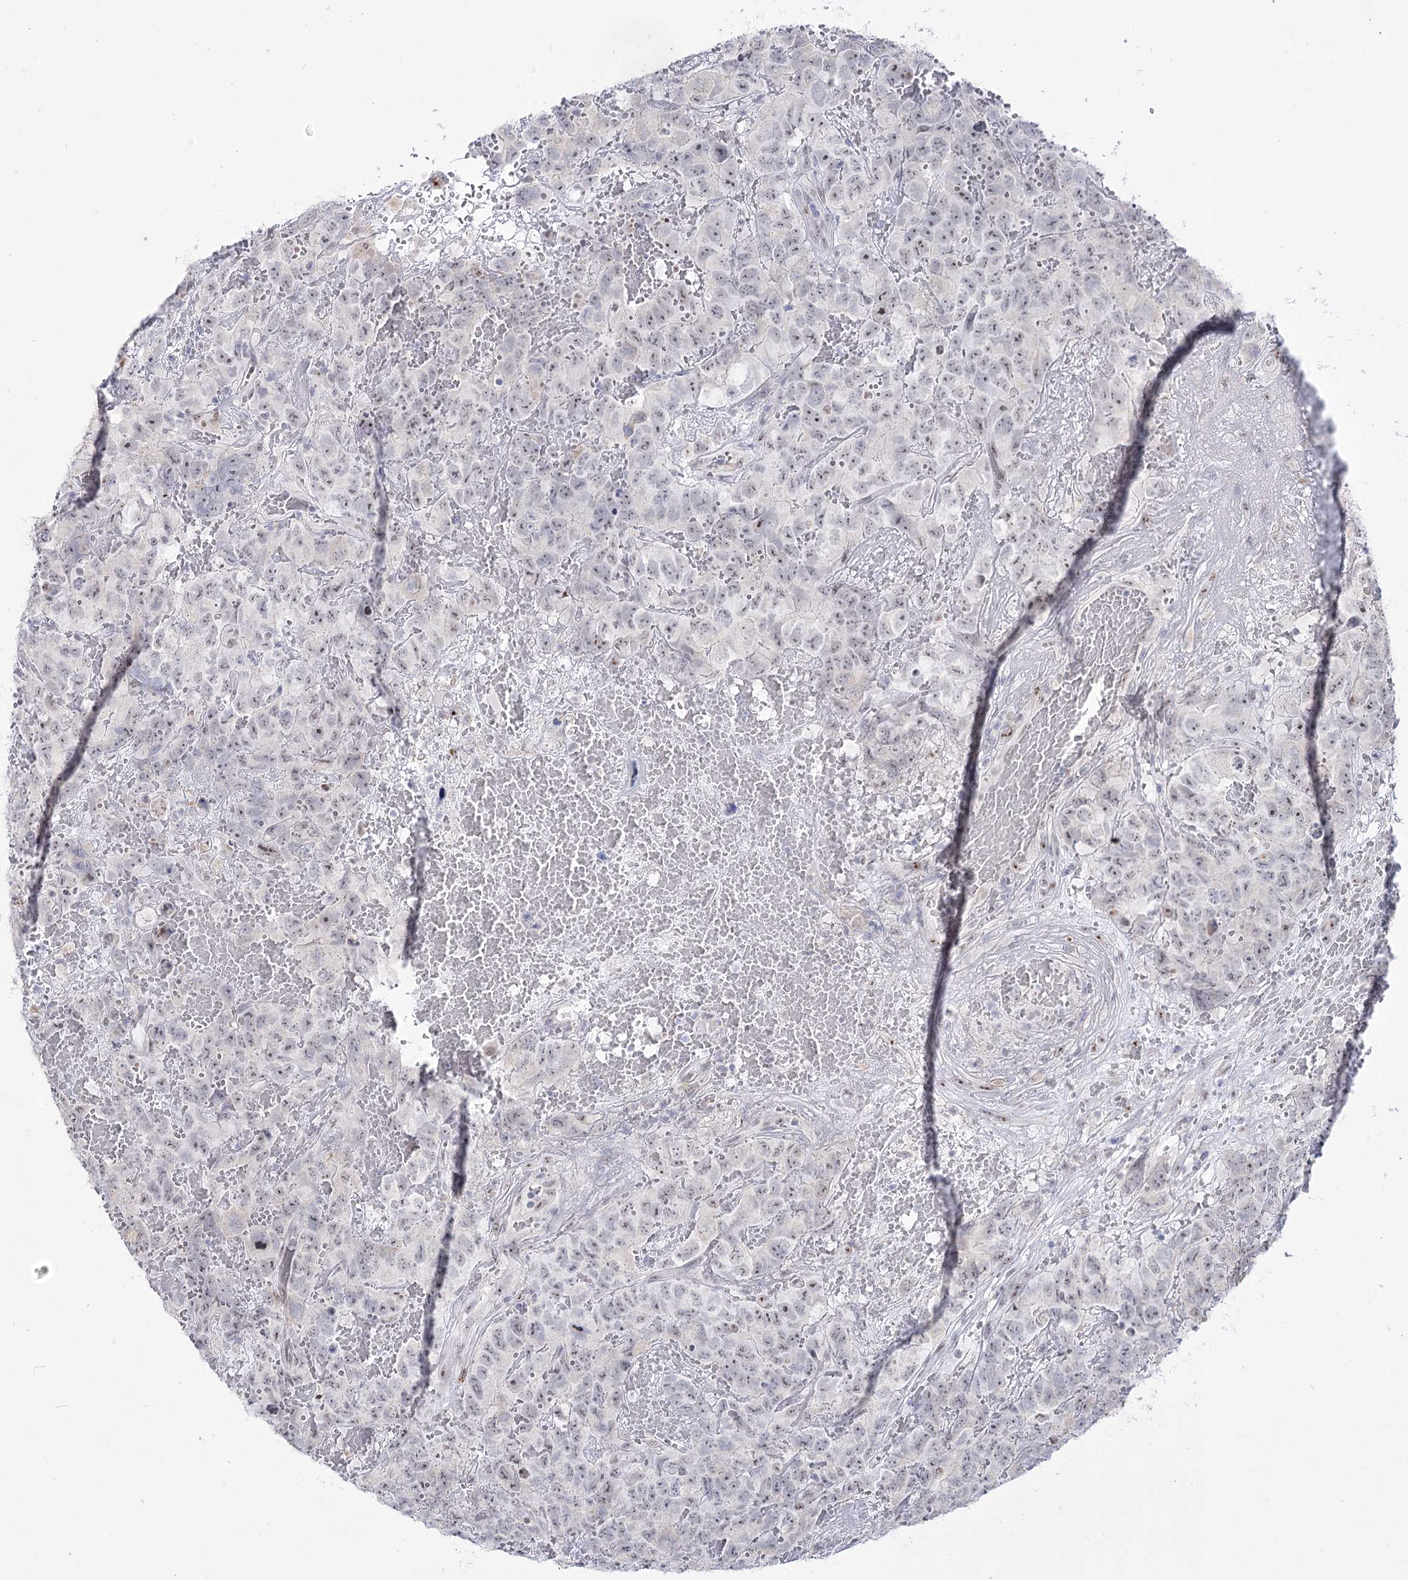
{"staining": {"intensity": "negative", "quantity": "none", "location": "none"}, "tissue": "testis cancer", "cell_type": "Tumor cells", "image_type": "cancer", "snomed": [{"axis": "morphology", "description": "Carcinoma, Embryonal, NOS"}, {"axis": "topography", "description": "Testis"}], "caption": "Tumor cells are negative for brown protein staining in testis embryonal carcinoma.", "gene": "DDX50", "patient": {"sex": "male", "age": 45}}